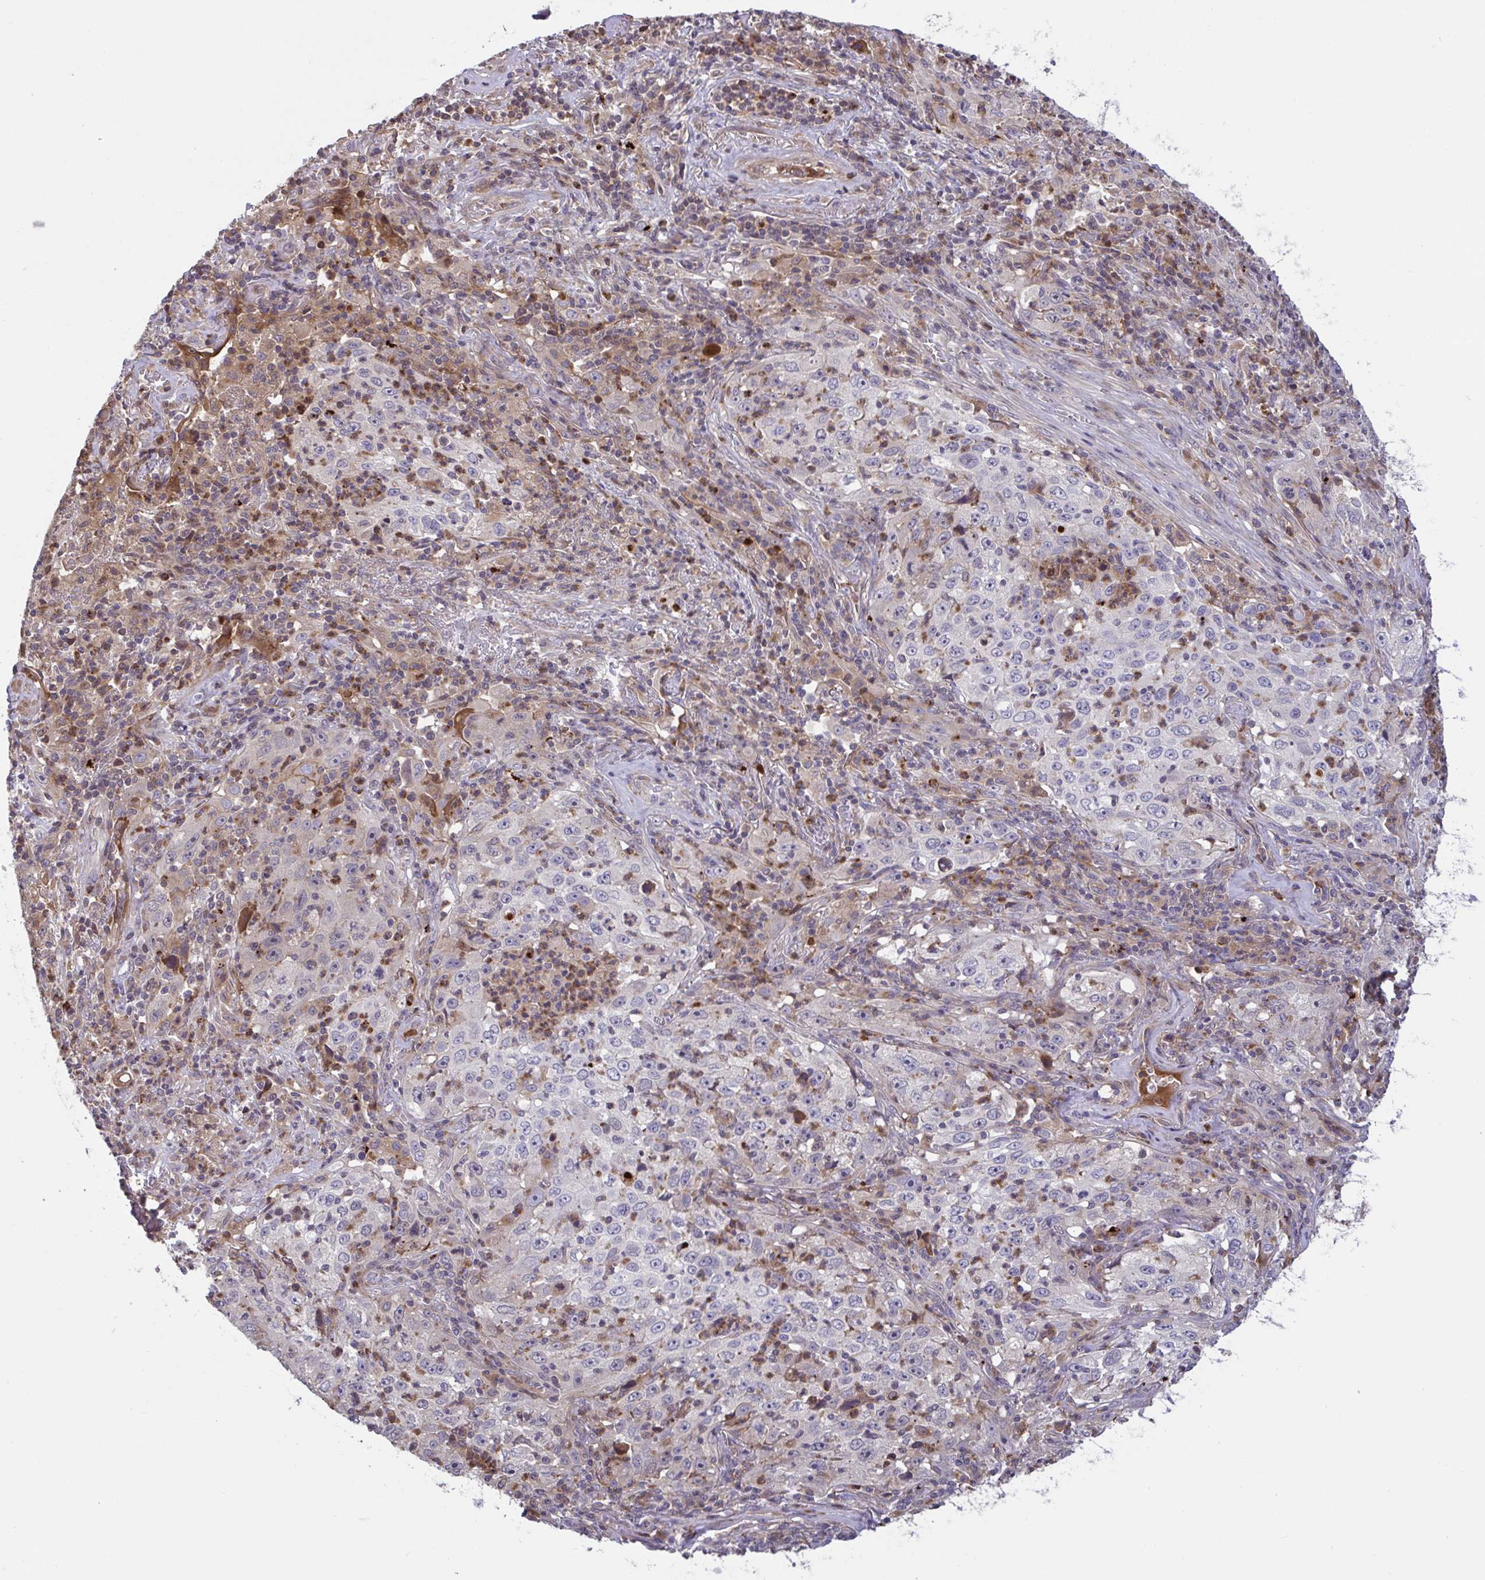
{"staining": {"intensity": "negative", "quantity": "none", "location": "none"}, "tissue": "lung cancer", "cell_type": "Tumor cells", "image_type": "cancer", "snomed": [{"axis": "morphology", "description": "Squamous cell carcinoma, NOS"}, {"axis": "topography", "description": "Lung"}], "caption": "Tumor cells show no significant positivity in lung squamous cell carcinoma.", "gene": "IL1R1", "patient": {"sex": "male", "age": 71}}